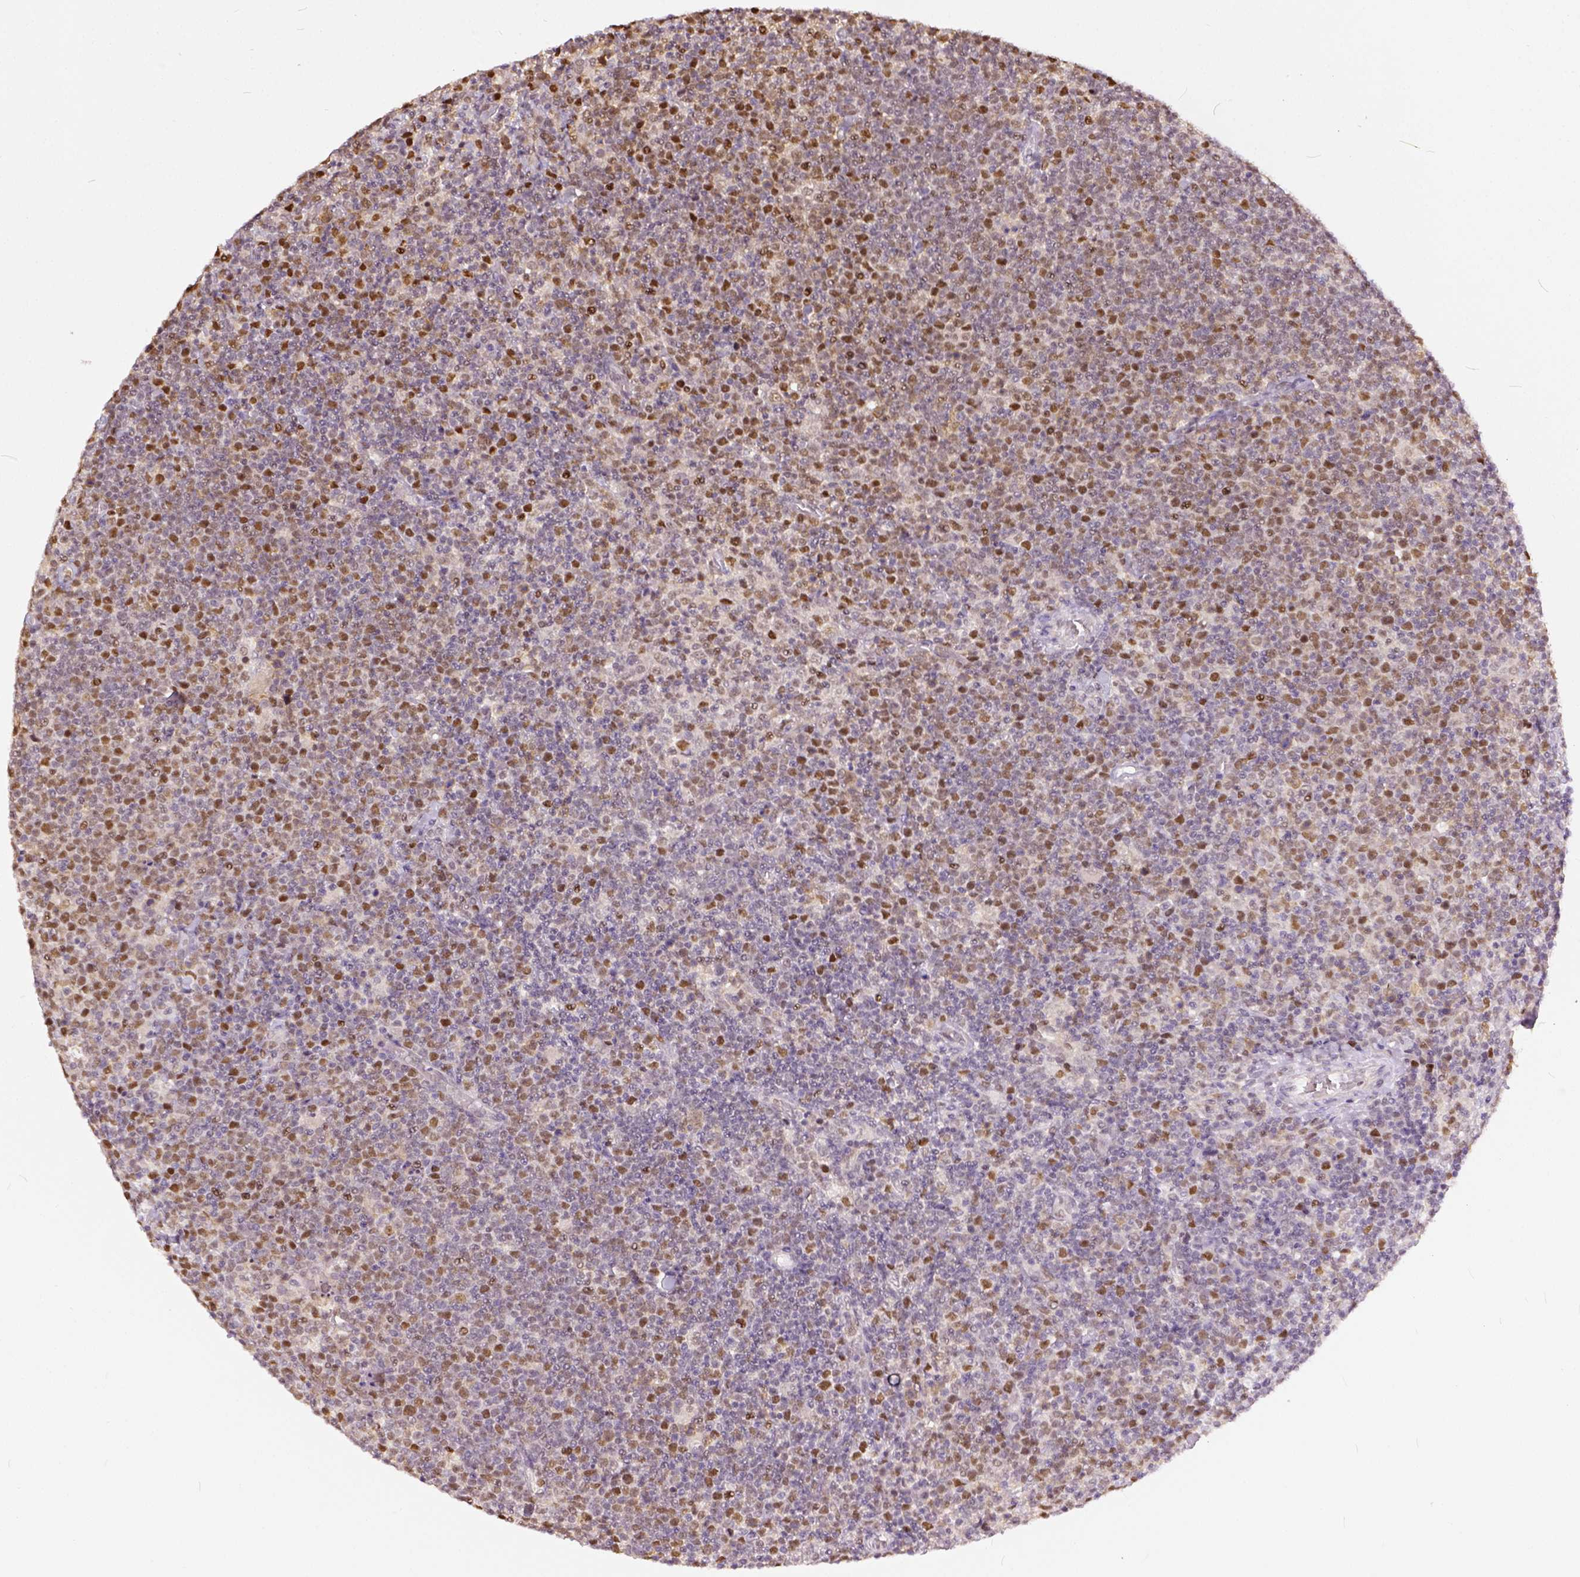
{"staining": {"intensity": "moderate", "quantity": "25%-75%", "location": "nuclear"}, "tissue": "lymphoma", "cell_type": "Tumor cells", "image_type": "cancer", "snomed": [{"axis": "morphology", "description": "Malignant lymphoma, non-Hodgkin's type, High grade"}, {"axis": "topography", "description": "Lymph node"}], "caption": "This micrograph exhibits IHC staining of high-grade malignant lymphoma, non-Hodgkin's type, with medium moderate nuclear staining in about 25%-75% of tumor cells.", "gene": "ERCC1", "patient": {"sex": "male", "age": 61}}